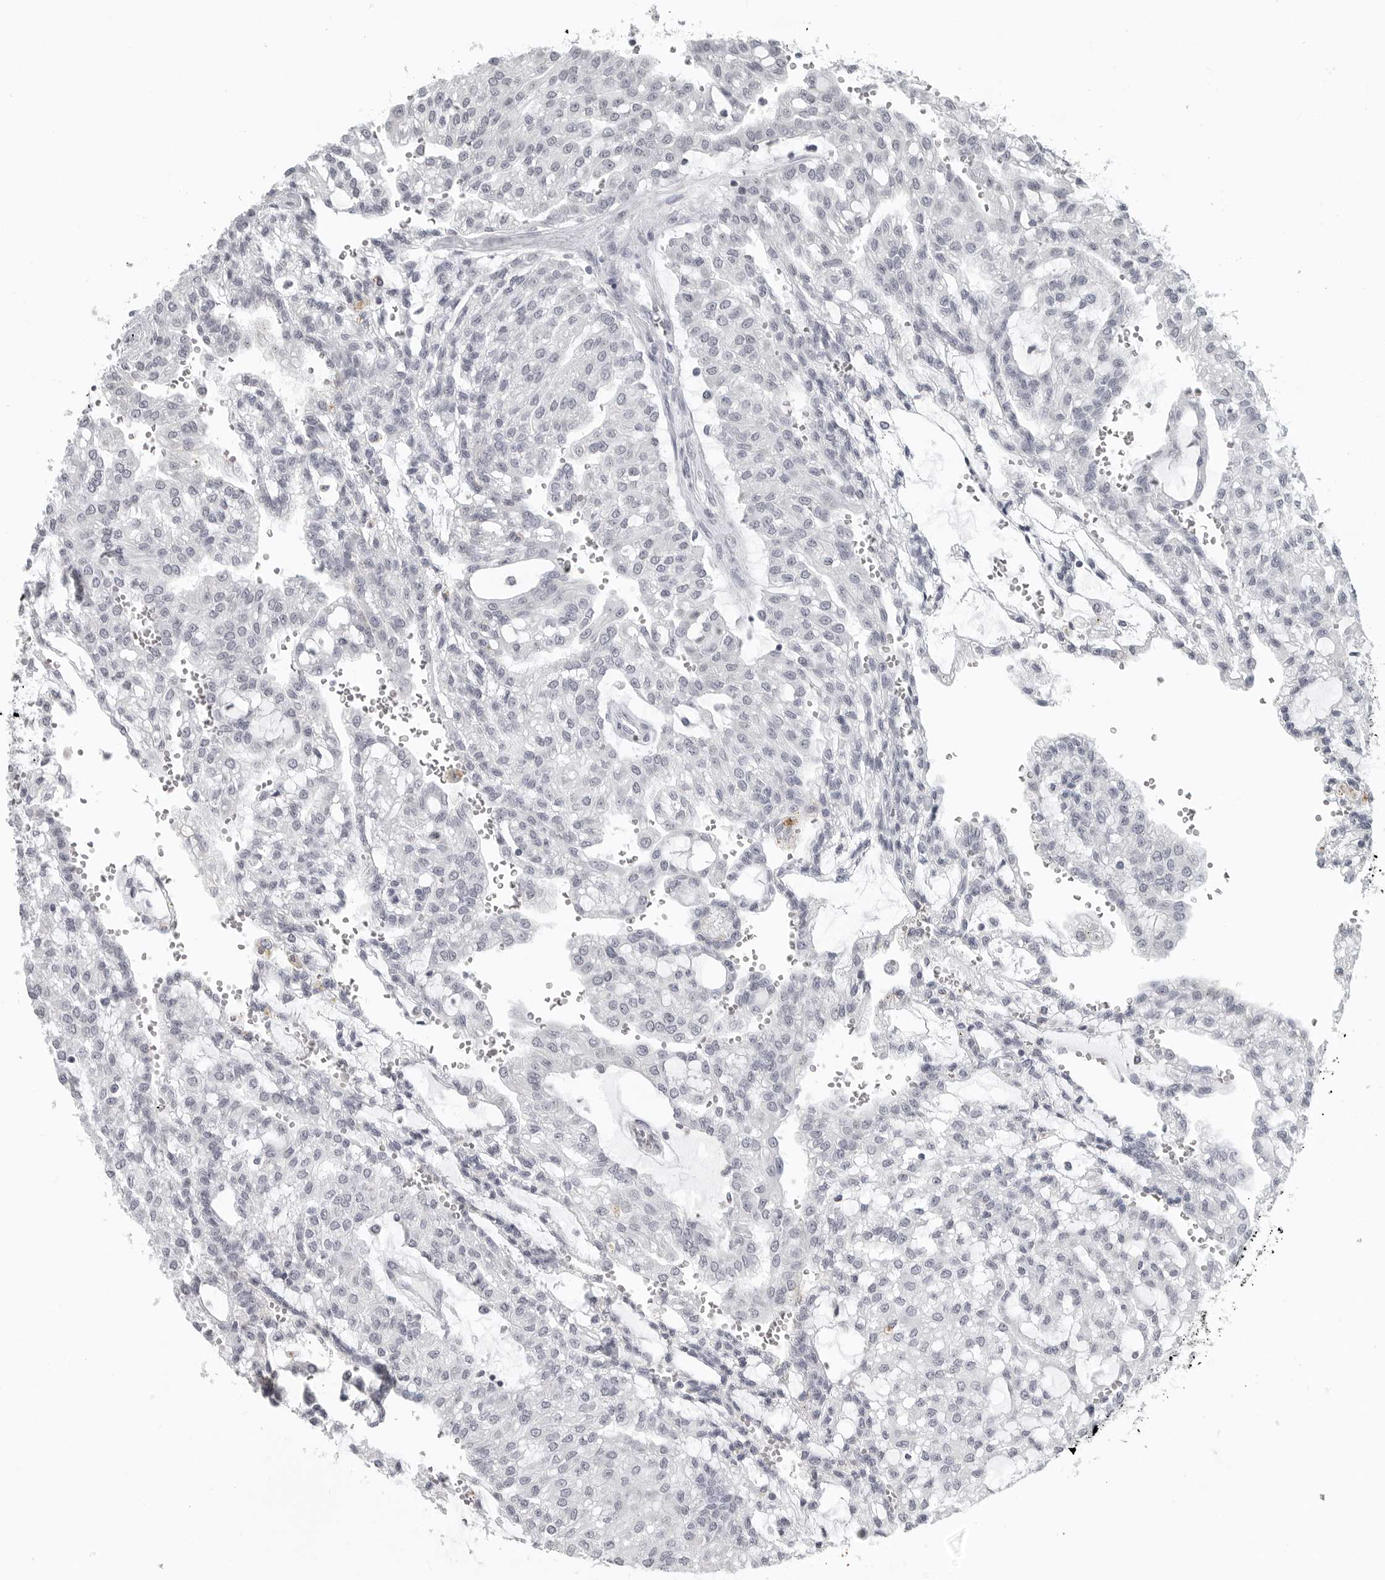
{"staining": {"intensity": "negative", "quantity": "none", "location": "none"}, "tissue": "renal cancer", "cell_type": "Tumor cells", "image_type": "cancer", "snomed": [{"axis": "morphology", "description": "Adenocarcinoma, NOS"}, {"axis": "topography", "description": "Kidney"}], "caption": "High power microscopy image of an immunohistochemistry (IHC) micrograph of adenocarcinoma (renal), revealing no significant staining in tumor cells. The staining was performed using DAB (3,3'-diaminobenzidine) to visualize the protein expression in brown, while the nuclei were stained in blue with hematoxylin (Magnification: 20x).", "gene": "BPIFA1", "patient": {"sex": "male", "age": 63}}